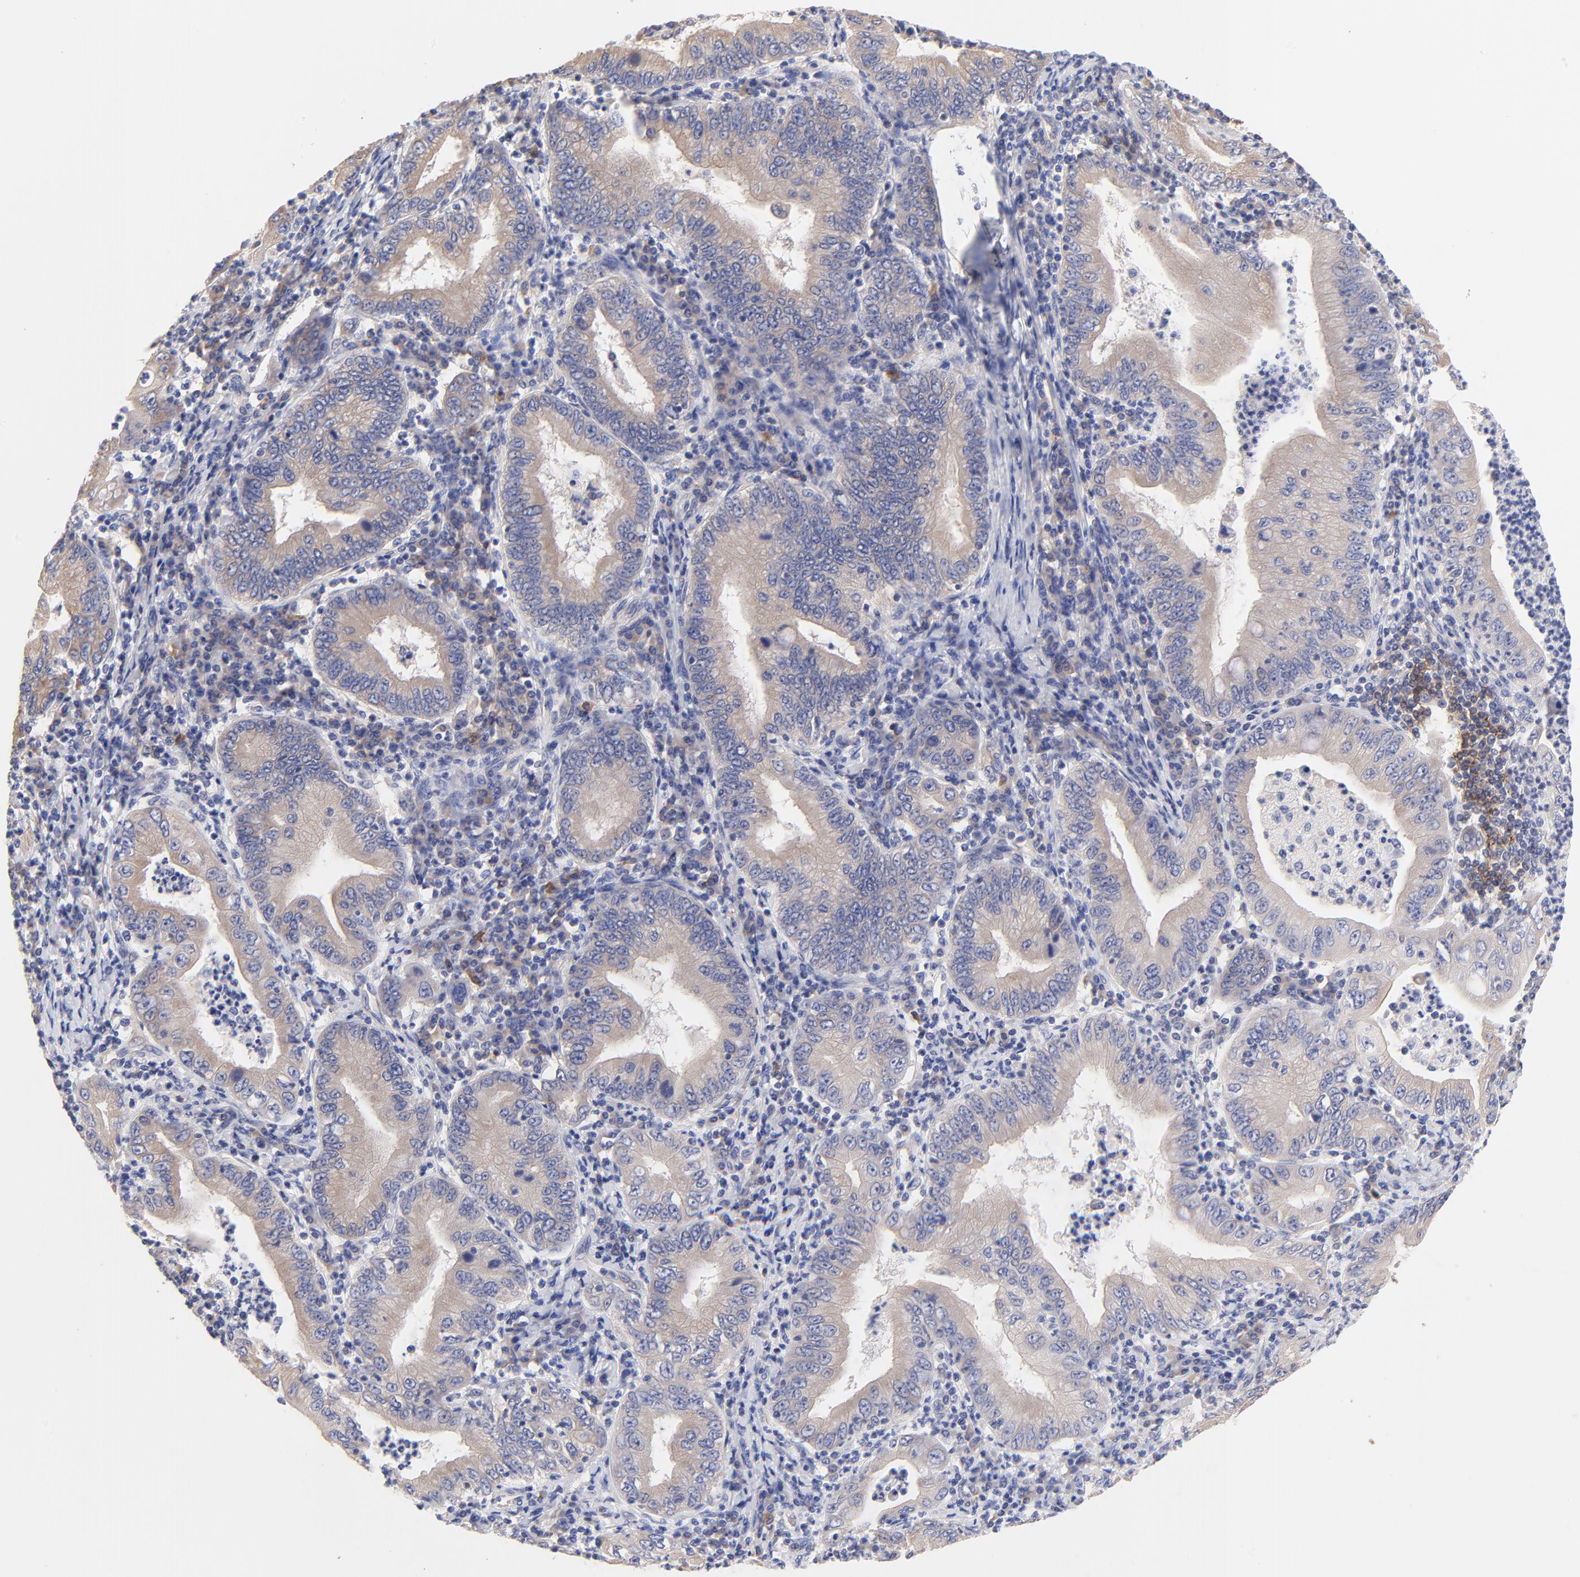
{"staining": {"intensity": "weak", "quantity": ">75%", "location": "cytoplasmic/membranous"}, "tissue": "stomach cancer", "cell_type": "Tumor cells", "image_type": "cancer", "snomed": [{"axis": "morphology", "description": "Normal tissue, NOS"}, {"axis": "morphology", "description": "Adenocarcinoma, NOS"}, {"axis": "topography", "description": "Esophagus"}, {"axis": "topography", "description": "Stomach, upper"}, {"axis": "topography", "description": "Peripheral nerve tissue"}], "caption": "Immunohistochemistry image of stomach adenocarcinoma stained for a protein (brown), which reveals low levels of weak cytoplasmic/membranous expression in approximately >75% of tumor cells.", "gene": "TNFRSF13C", "patient": {"sex": "male", "age": 62}}